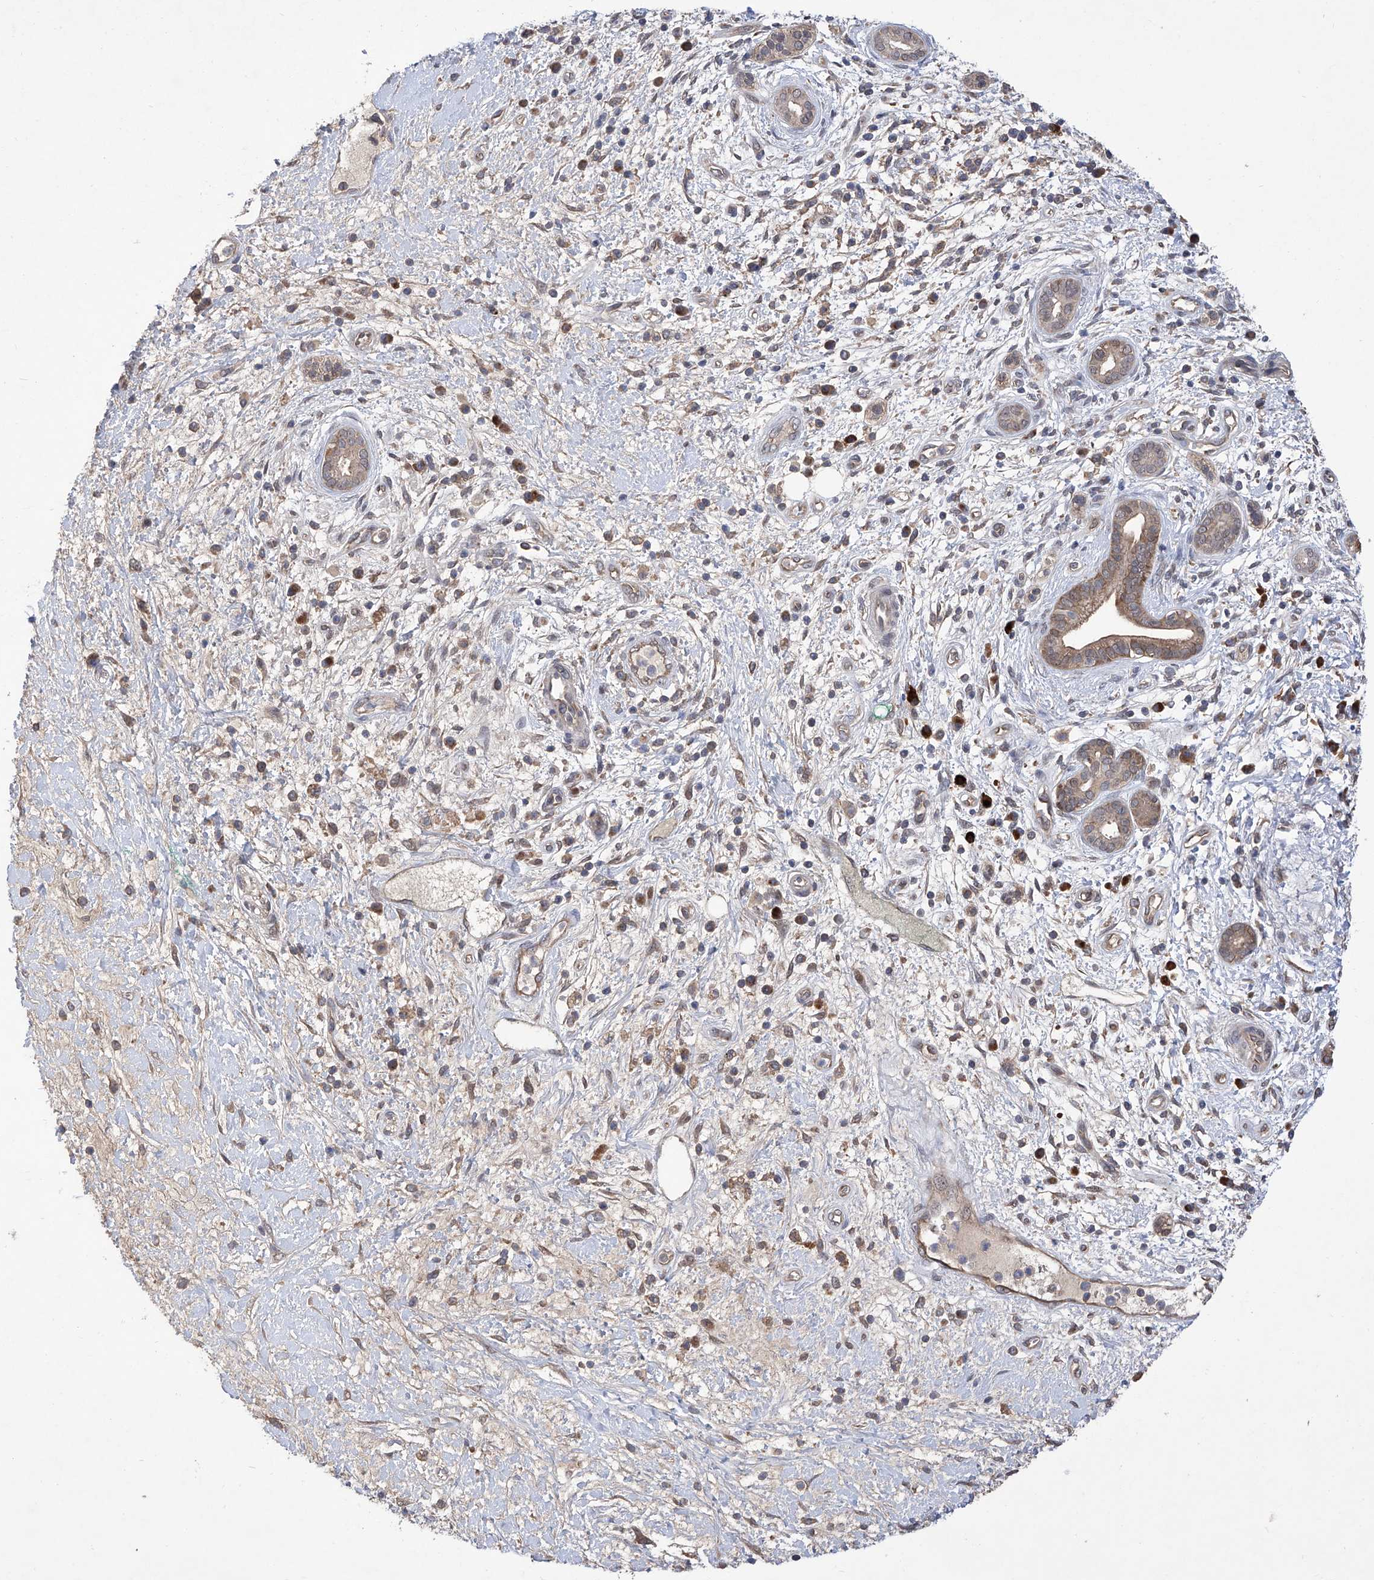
{"staining": {"intensity": "weak", "quantity": "25%-75%", "location": "cytoplasmic/membranous"}, "tissue": "pancreatic cancer", "cell_type": "Tumor cells", "image_type": "cancer", "snomed": [{"axis": "morphology", "description": "Adenocarcinoma, NOS"}, {"axis": "topography", "description": "Pancreas"}], "caption": "Immunohistochemical staining of human adenocarcinoma (pancreatic) demonstrates low levels of weak cytoplasmic/membranous staining in approximately 25%-75% of tumor cells.", "gene": "USP45", "patient": {"sex": "male", "age": 78}}